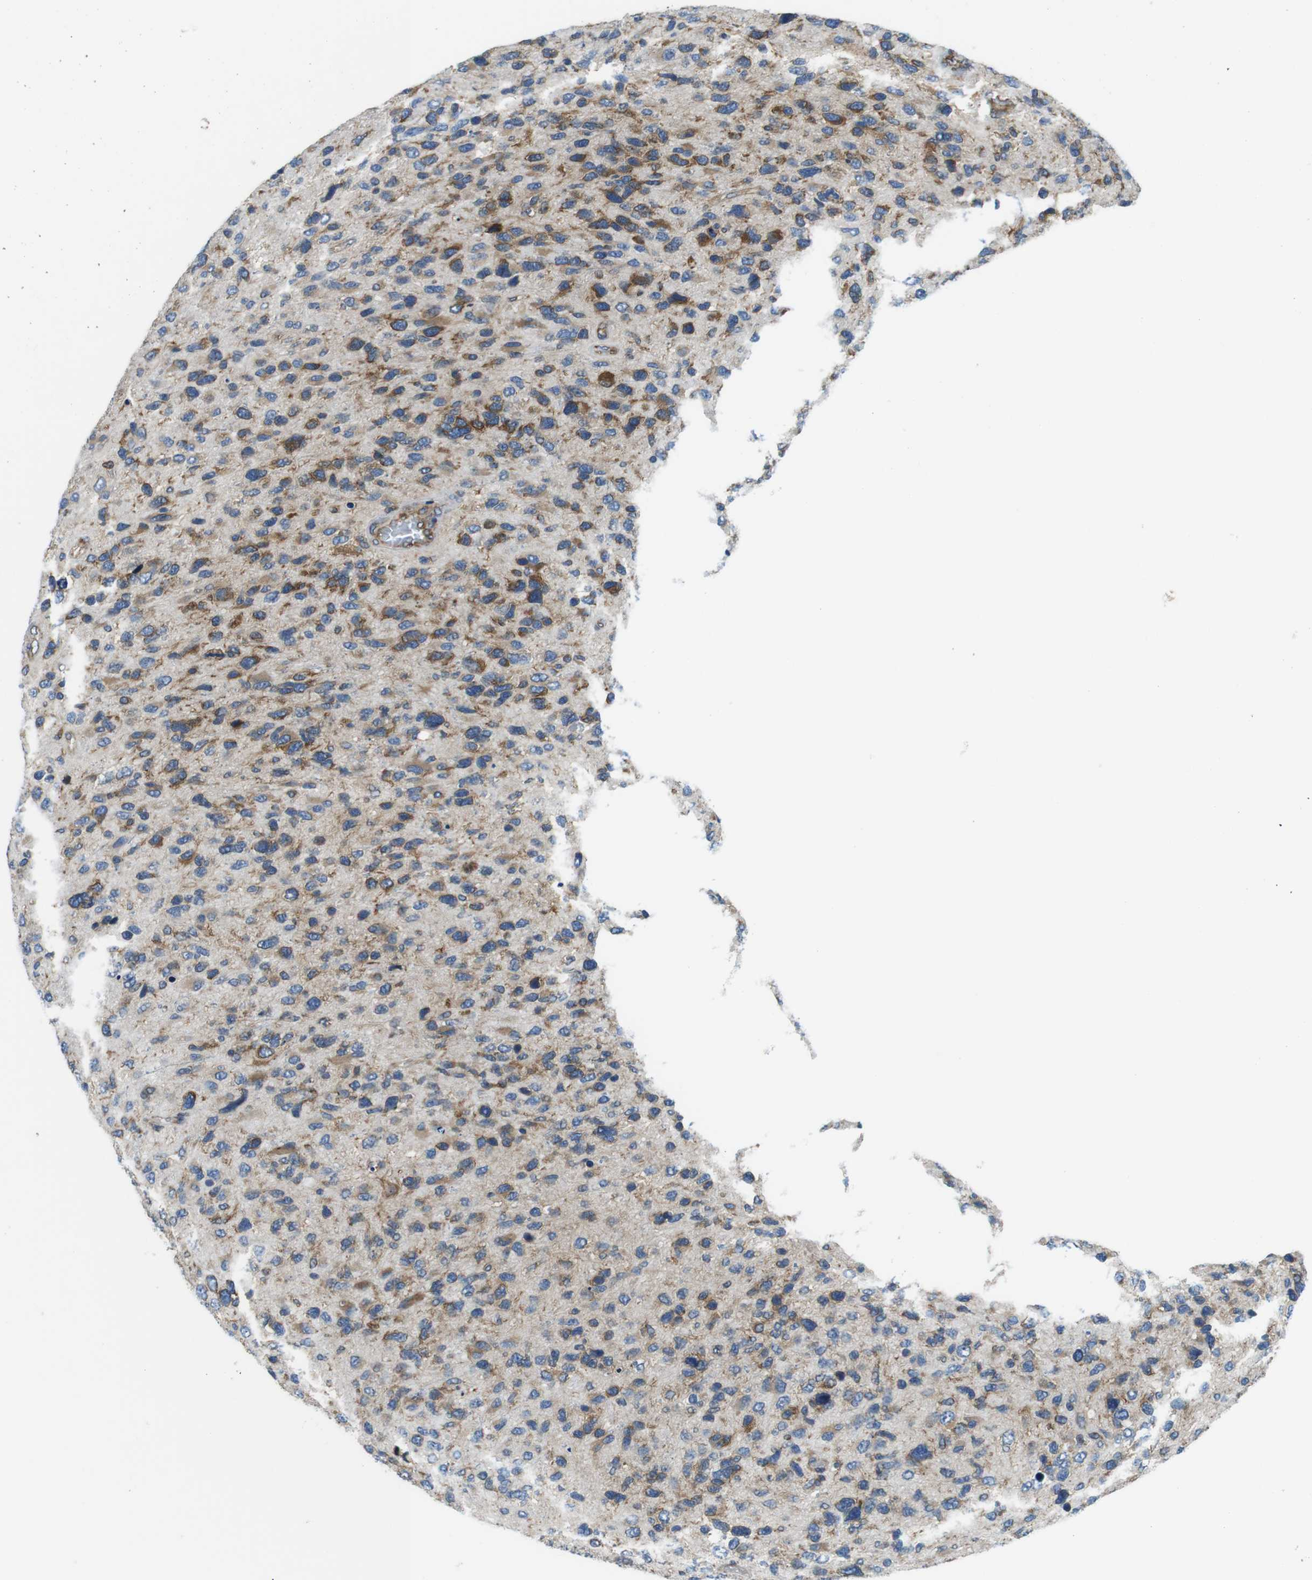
{"staining": {"intensity": "moderate", "quantity": ">75%", "location": "cytoplasmic/membranous"}, "tissue": "glioma", "cell_type": "Tumor cells", "image_type": "cancer", "snomed": [{"axis": "morphology", "description": "Glioma, malignant, High grade"}, {"axis": "topography", "description": "Brain"}], "caption": "Moderate cytoplasmic/membranous staining for a protein is present in approximately >75% of tumor cells of glioma using immunohistochemistry (IHC).", "gene": "UGGT1", "patient": {"sex": "female", "age": 58}}